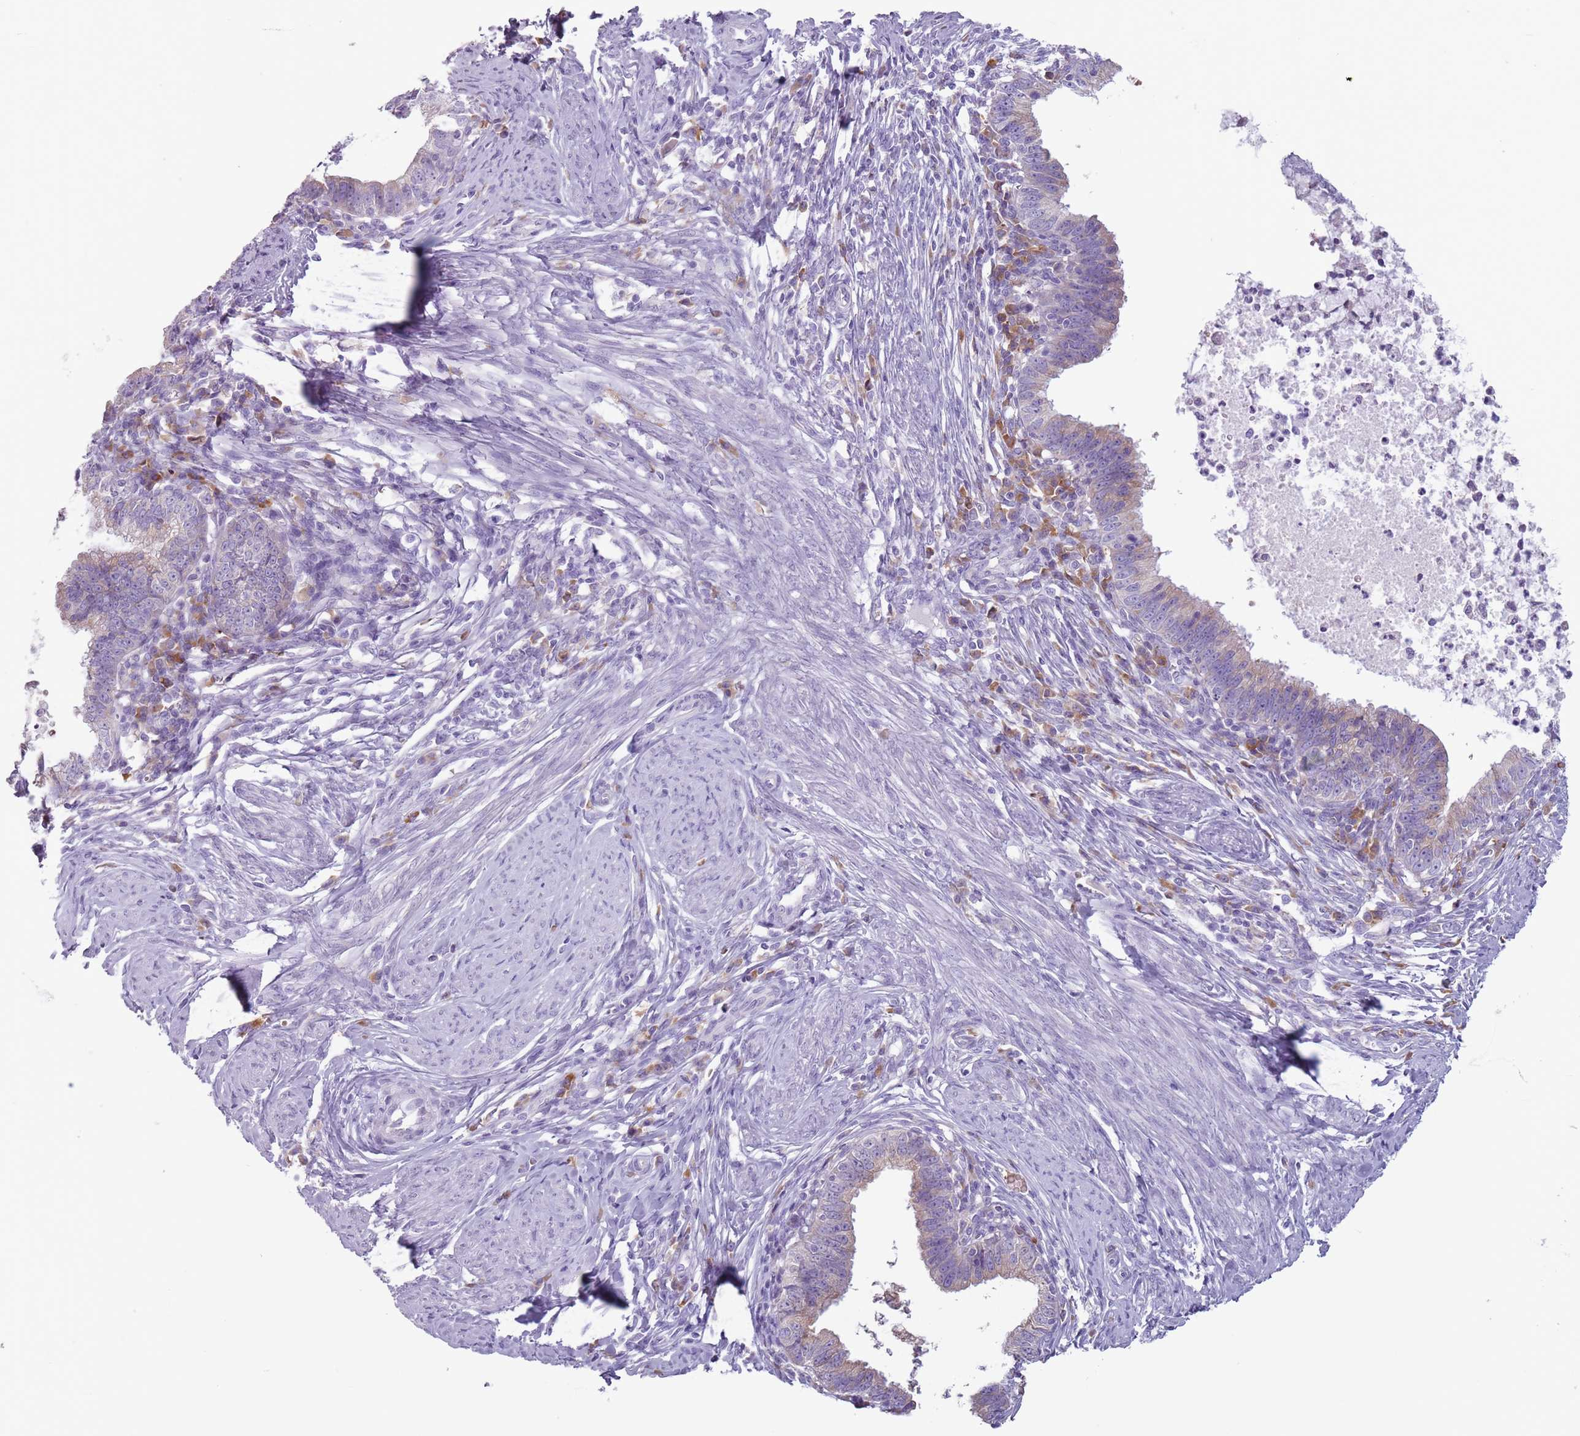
{"staining": {"intensity": "weak", "quantity": "<25%", "location": "cytoplasmic/membranous"}, "tissue": "cervical cancer", "cell_type": "Tumor cells", "image_type": "cancer", "snomed": [{"axis": "morphology", "description": "Adenocarcinoma, NOS"}, {"axis": "topography", "description": "Cervix"}], "caption": "The IHC histopathology image has no significant positivity in tumor cells of cervical adenocarcinoma tissue.", "gene": "HYOU1", "patient": {"sex": "female", "age": 36}}